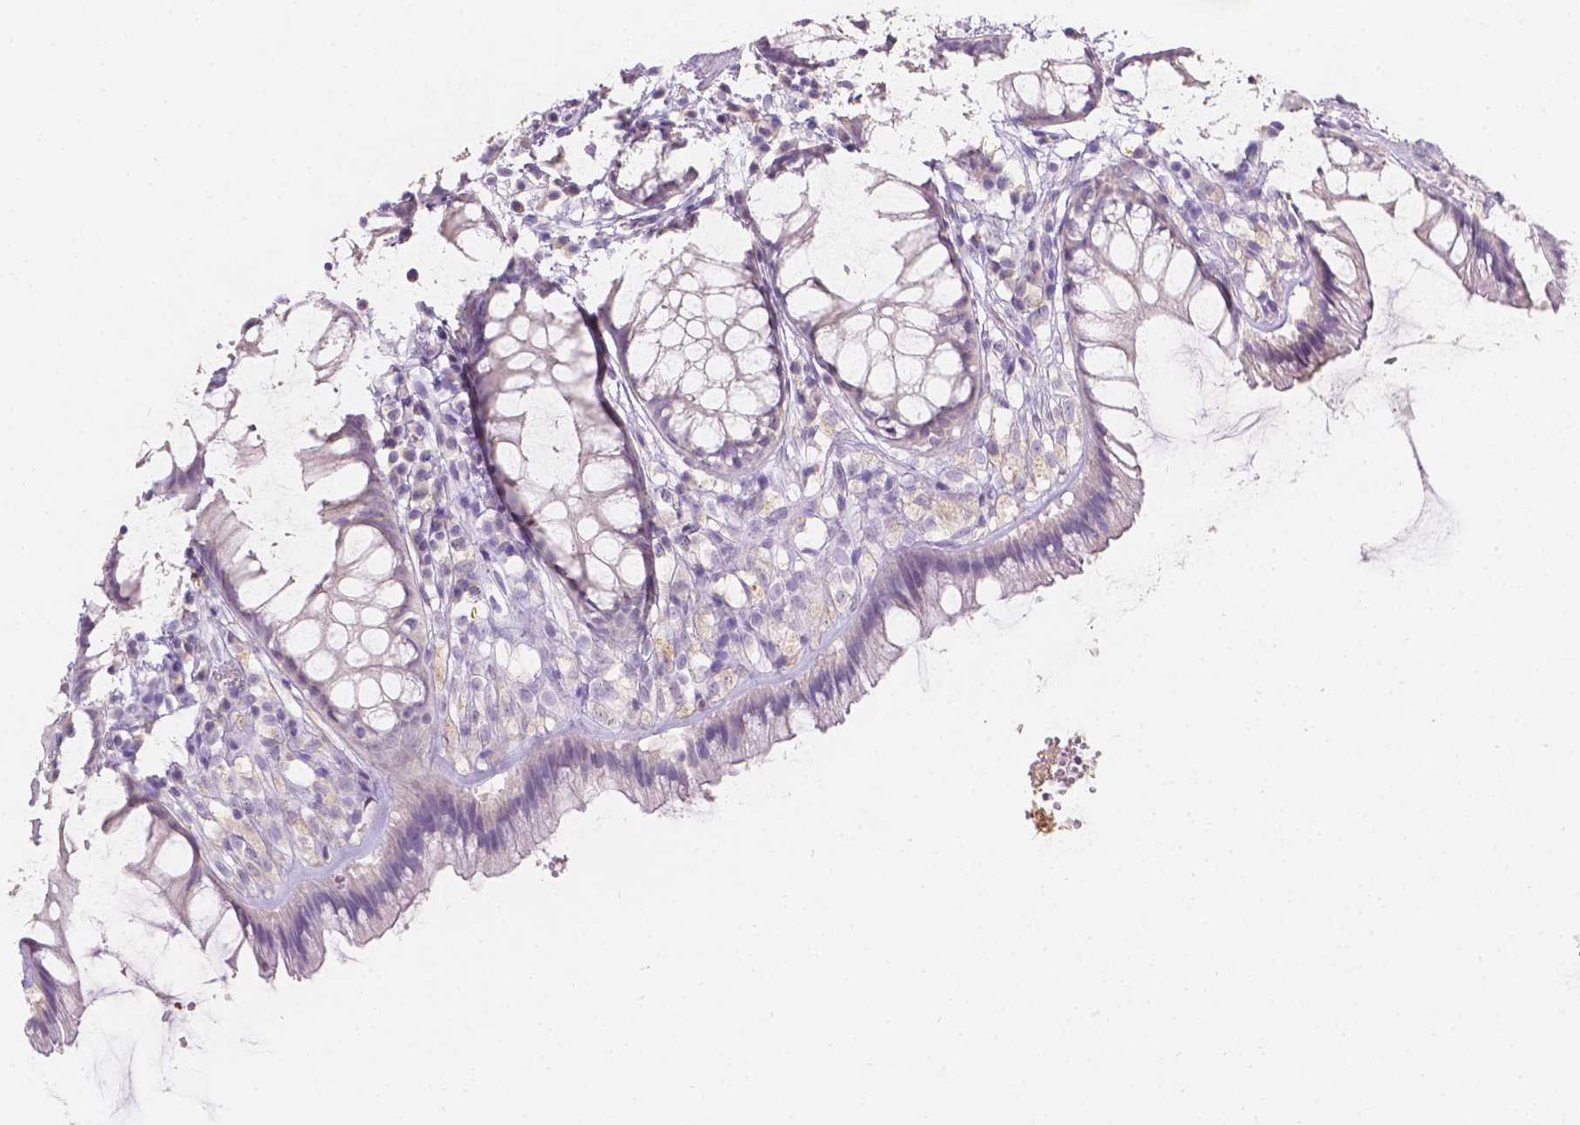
{"staining": {"intensity": "negative", "quantity": "none", "location": "none"}, "tissue": "rectum", "cell_type": "Glandular cells", "image_type": "normal", "snomed": [{"axis": "morphology", "description": "Normal tissue, NOS"}, {"axis": "topography", "description": "Rectum"}], "caption": "Immunohistochemical staining of normal rectum displays no significant staining in glandular cells. (Stains: DAB (3,3'-diaminobenzidine) immunohistochemistry (IHC) with hematoxylin counter stain, Microscopy: brightfield microscopy at high magnification).", "gene": "DCAF4L1", "patient": {"sex": "female", "age": 62}}